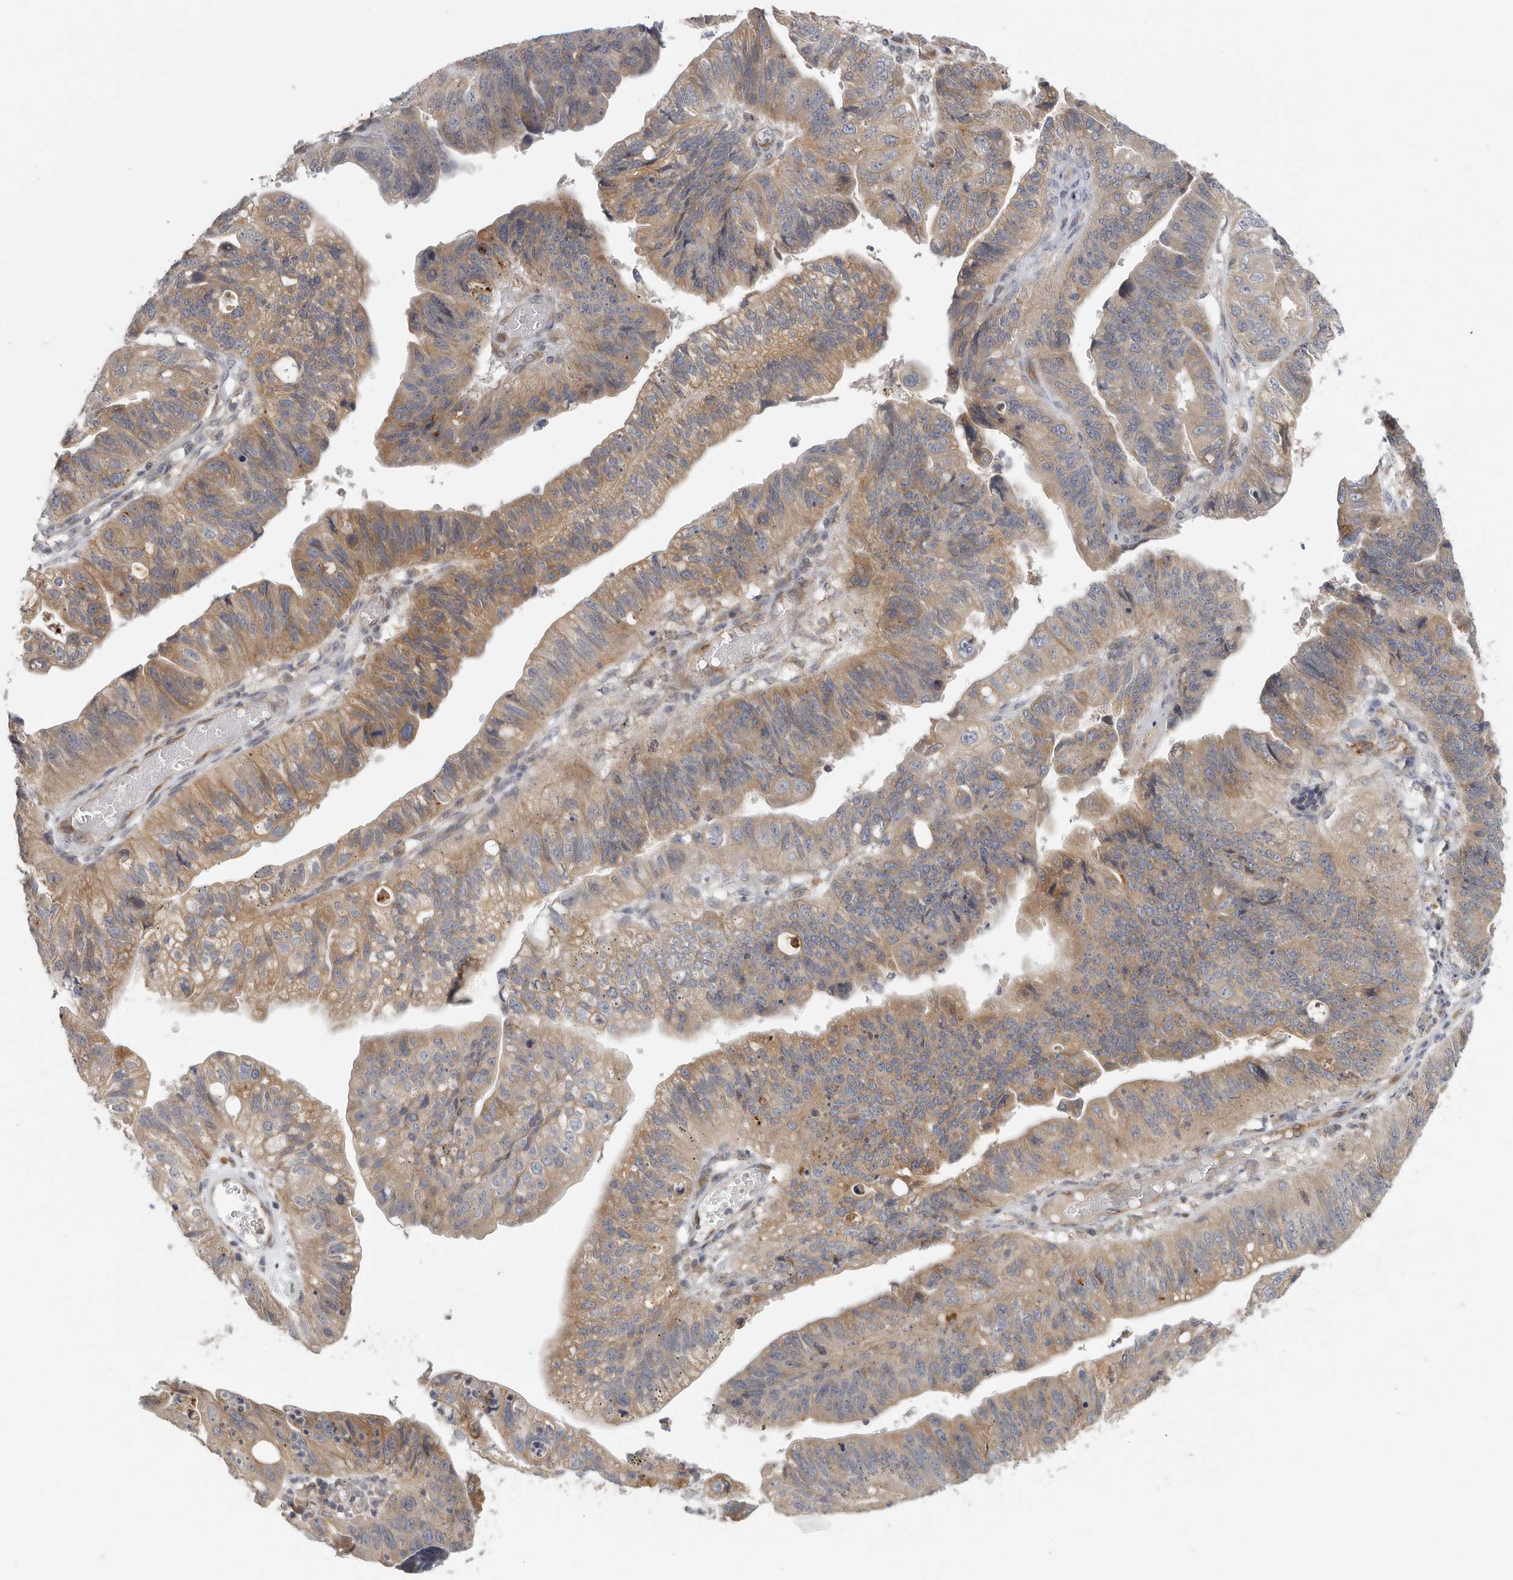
{"staining": {"intensity": "moderate", "quantity": ">75%", "location": "cytoplasmic/membranous"}, "tissue": "stomach cancer", "cell_type": "Tumor cells", "image_type": "cancer", "snomed": [{"axis": "morphology", "description": "Adenocarcinoma, NOS"}, {"axis": "topography", "description": "Stomach"}], "caption": "Stomach adenocarcinoma stained with DAB immunohistochemistry (IHC) shows medium levels of moderate cytoplasmic/membranous positivity in about >75% of tumor cells.", "gene": "BCAP29", "patient": {"sex": "male", "age": 59}}